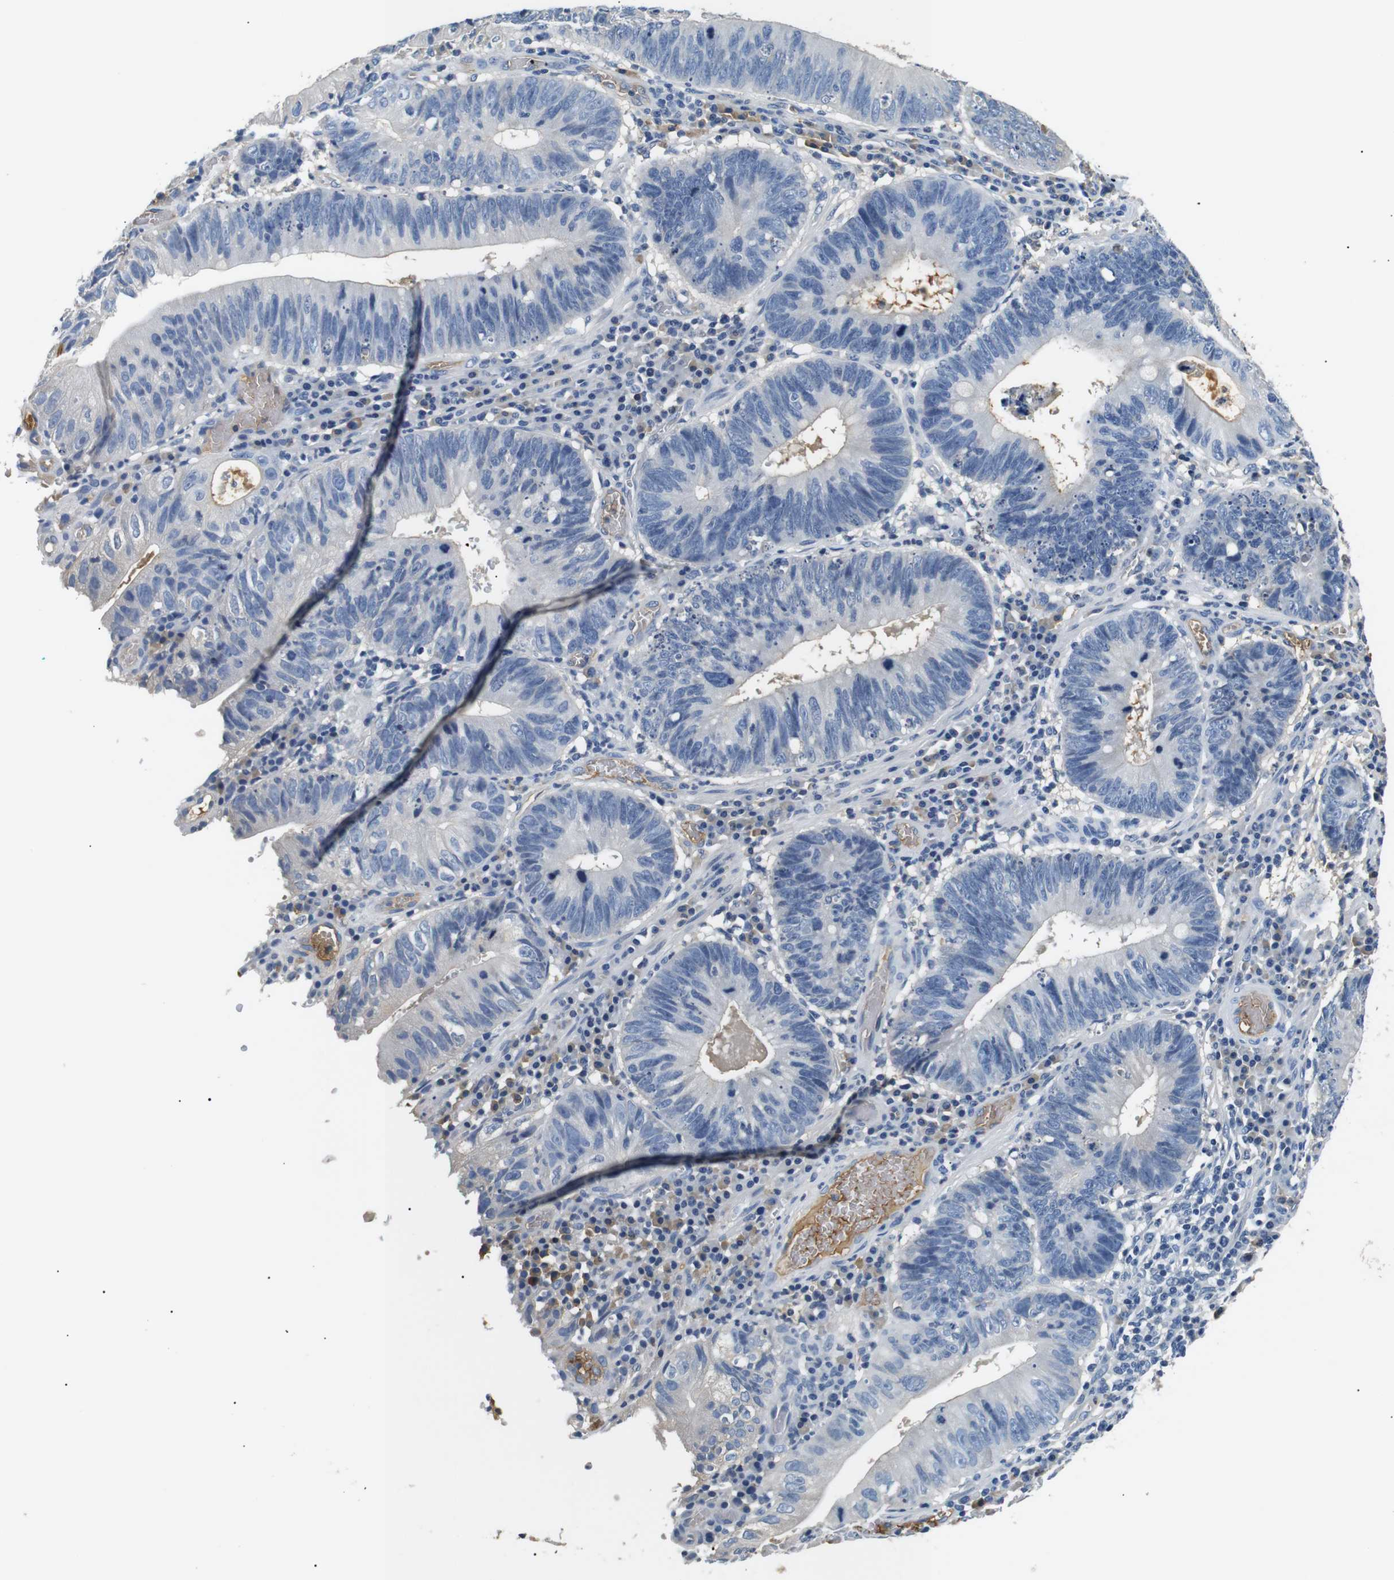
{"staining": {"intensity": "negative", "quantity": "none", "location": "none"}, "tissue": "stomach cancer", "cell_type": "Tumor cells", "image_type": "cancer", "snomed": [{"axis": "morphology", "description": "Adenocarcinoma, NOS"}, {"axis": "topography", "description": "Stomach"}], "caption": "Tumor cells show no significant protein staining in stomach adenocarcinoma.", "gene": "LHCGR", "patient": {"sex": "male", "age": 59}}